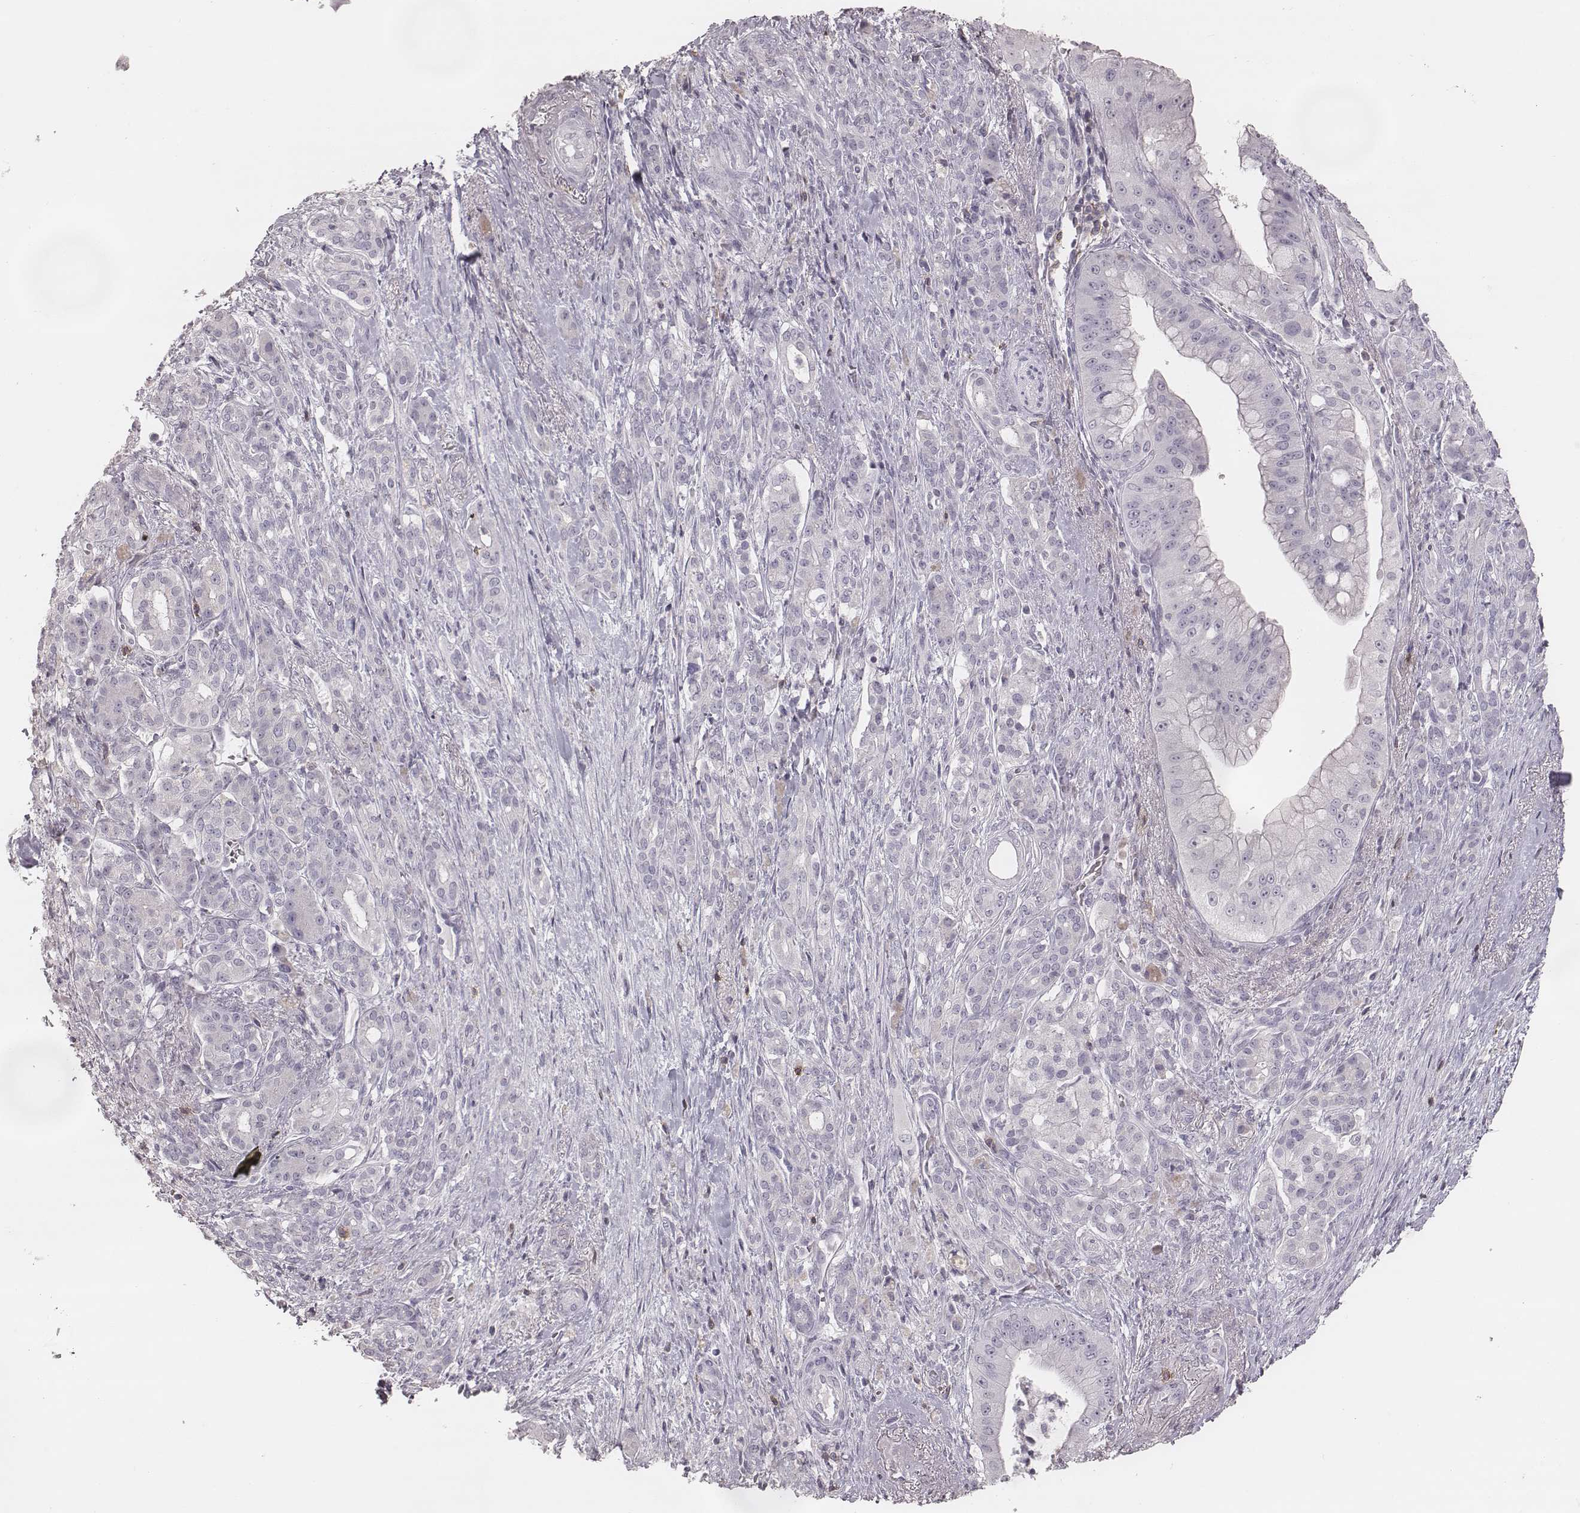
{"staining": {"intensity": "negative", "quantity": "none", "location": "none"}, "tissue": "pancreatic cancer", "cell_type": "Tumor cells", "image_type": "cancer", "snomed": [{"axis": "morphology", "description": "Normal tissue, NOS"}, {"axis": "morphology", "description": "Inflammation, NOS"}, {"axis": "morphology", "description": "Adenocarcinoma, NOS"}, {"axis": "topography", "description": "Pancreas"}], "caption": "Immunohistochemistry (IHC) photomicrograph of adenocarcinoma (pancreatic) stained for a protein (brown), which exhibits no staining in tumor cells.", "gene": "PDCD1", "patient": {"sex": "male", "age": 57}}